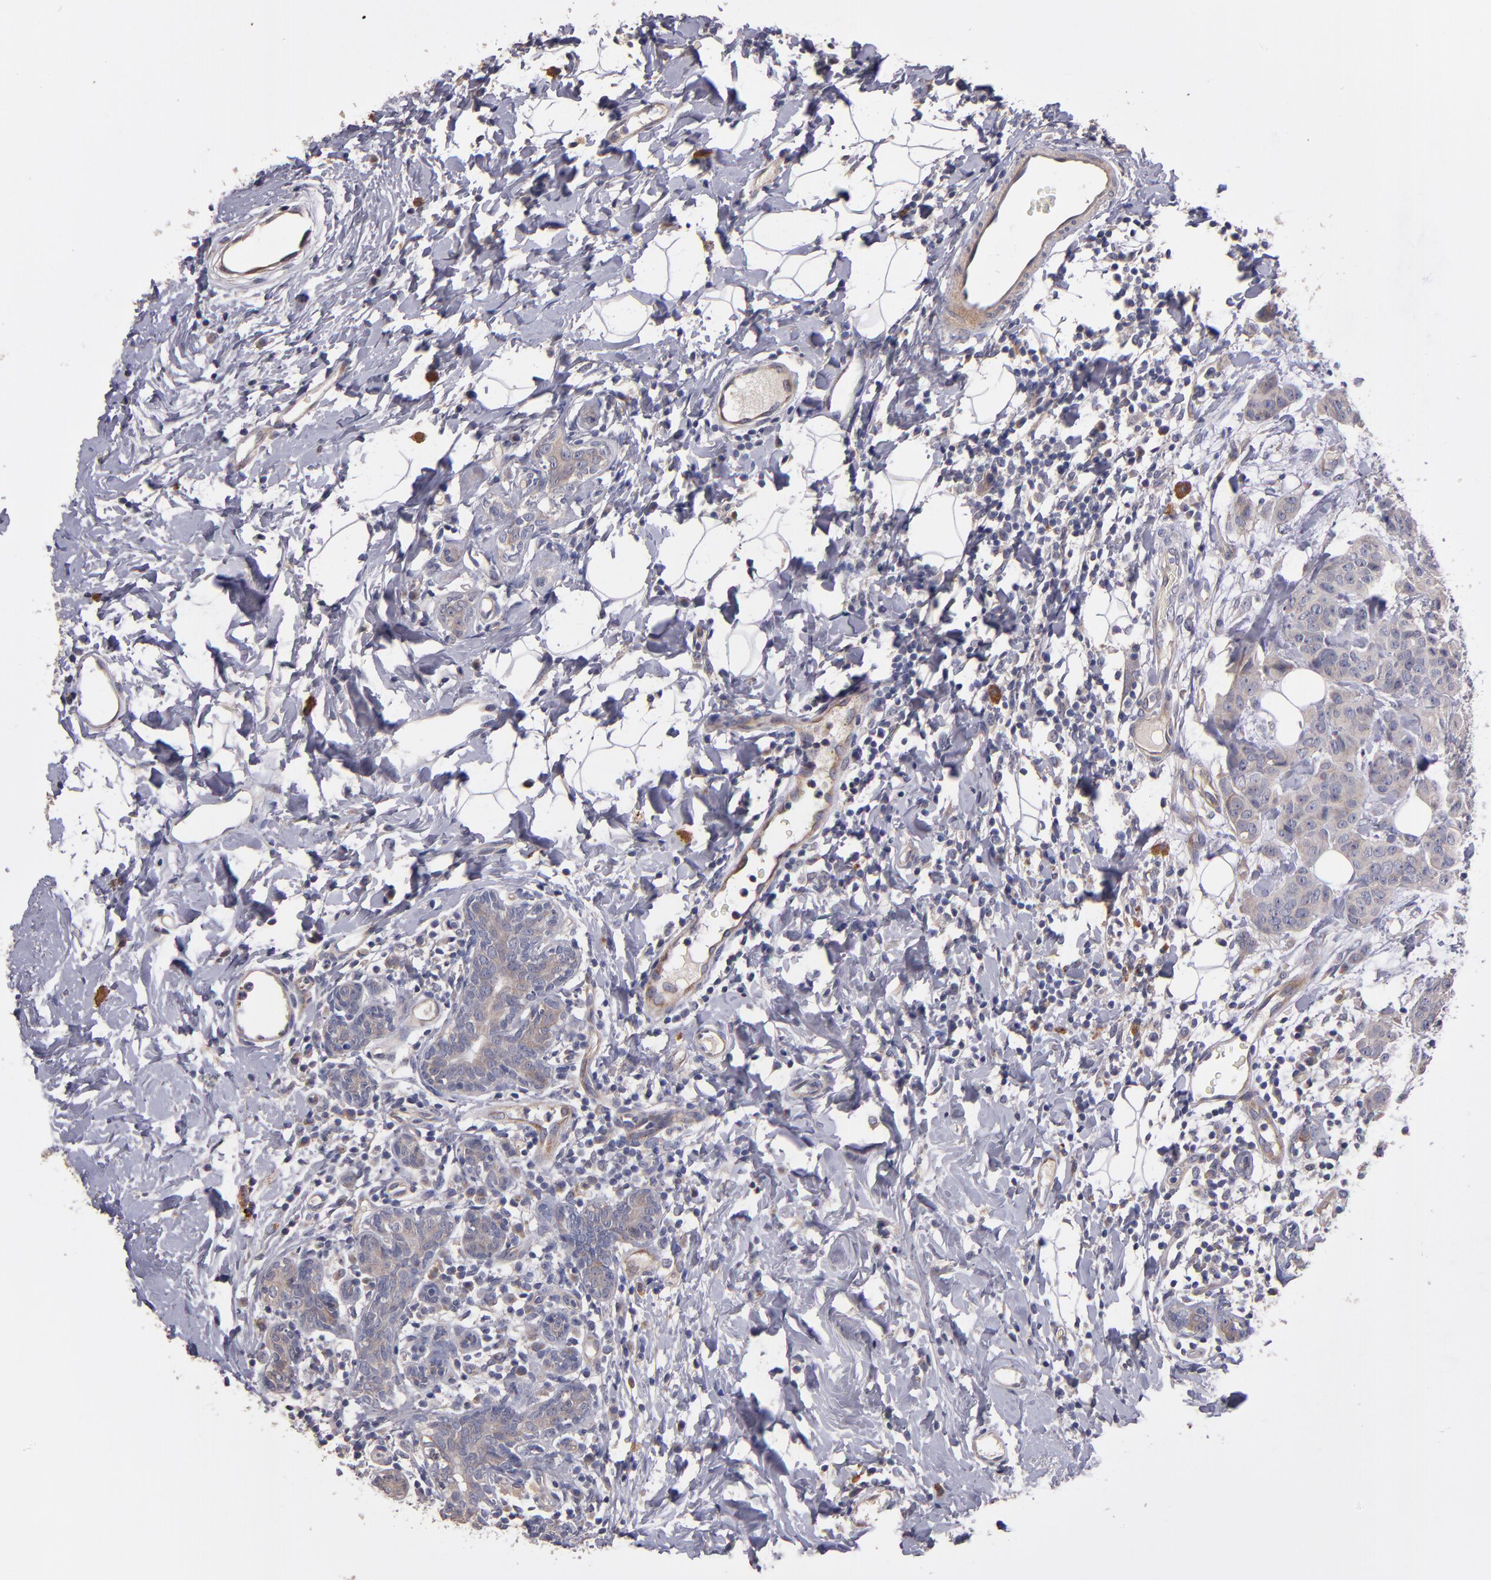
{"staining": {"intensity": "weak", "quantity": ">75%", "location": "cytoplasmic/membranous"}, "tissue": "breast cancer", "cell_type": "Tumor cells", "image_type": "cancer", "snomed": [{"axis": "morphology", "description": "Duct carcinoma"}, {"axis": "topography", "description": "Breast"}], "caption": "There is low levels of weak cytoplasmic/membranous staining in tumor cells of intraductal carcinoma (breast), as demonstrated by immunohistochemical staining (brown color).", "gene": "MAGEE1", "patient": {"sex": "female", "age": 40}}